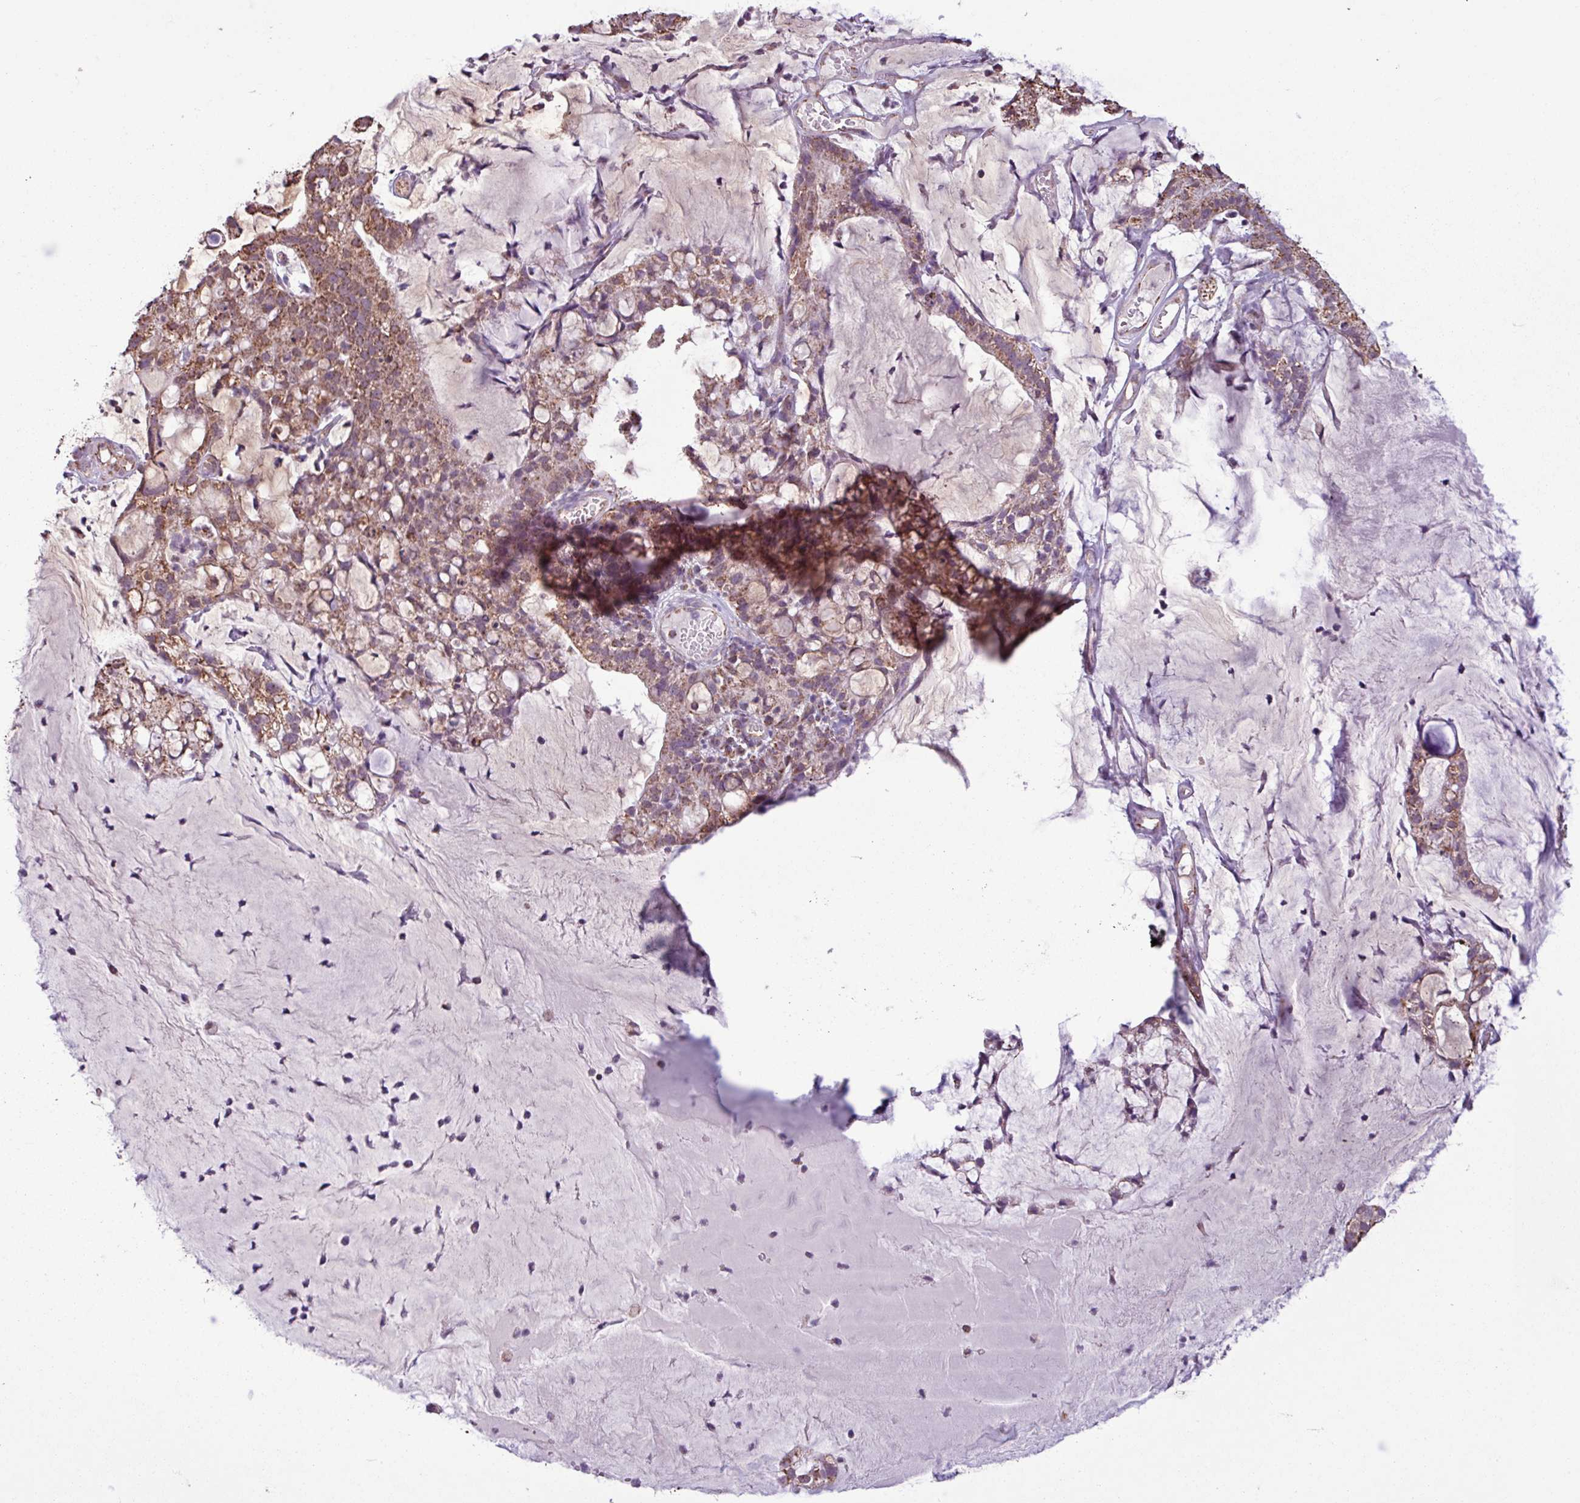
{"staining": {"intensity": "moderate", "quantity": ">75%", "location": "cytoplasmic/membranous"}, "tissue": "cervical cancer", "cell_type": "Tumor cells", "image_type": "cancer", "snomed": [{"axis": "morphology", "description": "Adenocarcinoma, NOS"}, {"axis": "topography", "description": "Cervix"}], "caption": "About >75% of tumor cells in human cervical cancer show moderate cytoplasmic/membranous protein staining as visualized by brown immunohistochemical staining.", "gene": "ALG8", "patient": {"sex": "female", "age": 41}}